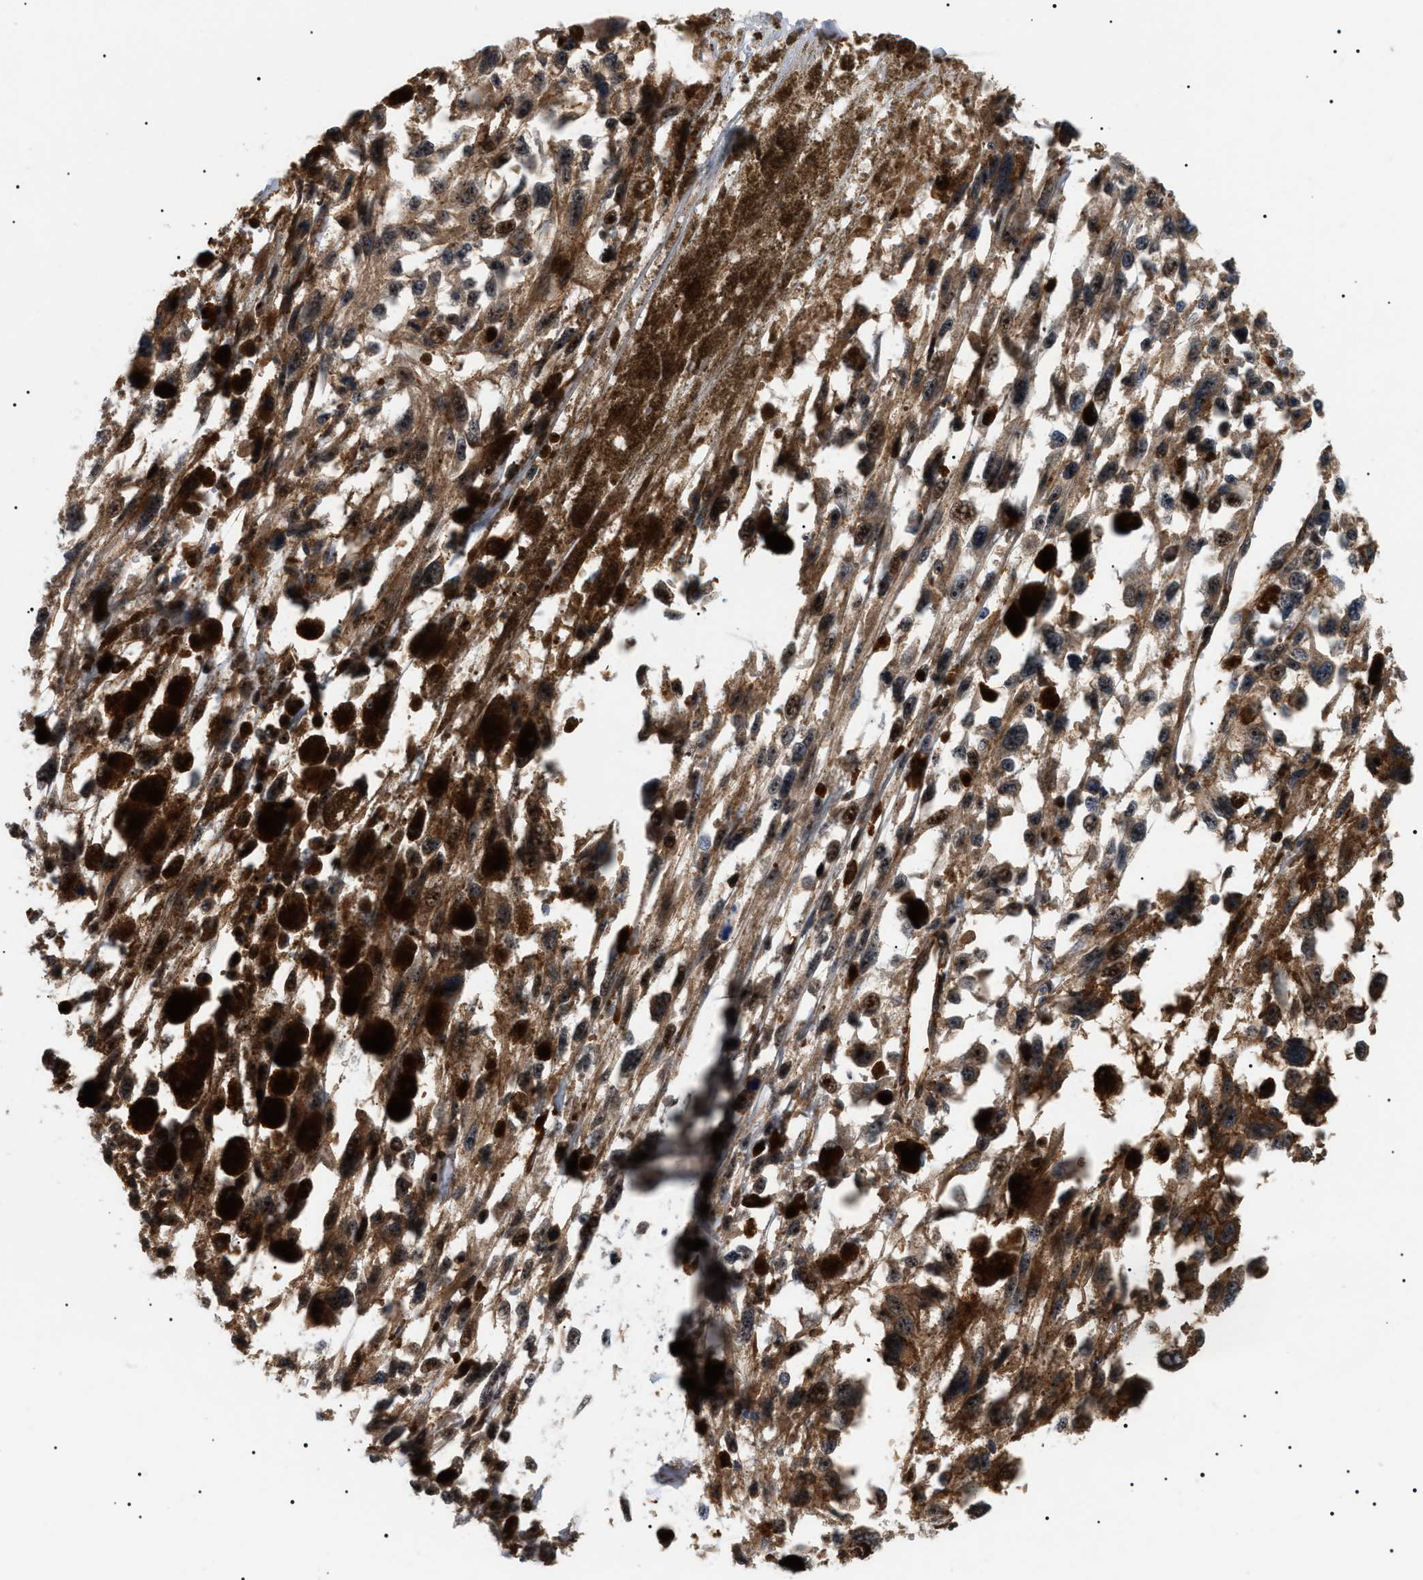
{"staining": {"intensity": "weak", "quantity": ">75%", "location": "cytoplasmic/membranous,nuclear"}, "tissue": "melanoma", "cell_type": "Tumor cells", "image_type": "cancer", "snomed": [{"axis": "morphology", "description": "Malignant melanoma, Metastatic site"}, {"axis": "topography", "description": "Lymph node"}], "caption": "Protein analysis of malignant melanoma (metastatic site) tissue demonstrates weak cytoplasmic/membranous and nuclear expression in approximately >75% of tumor cells.", "gene": "SH3GLB2", "patient": {"sex": "male", "age": 59}}